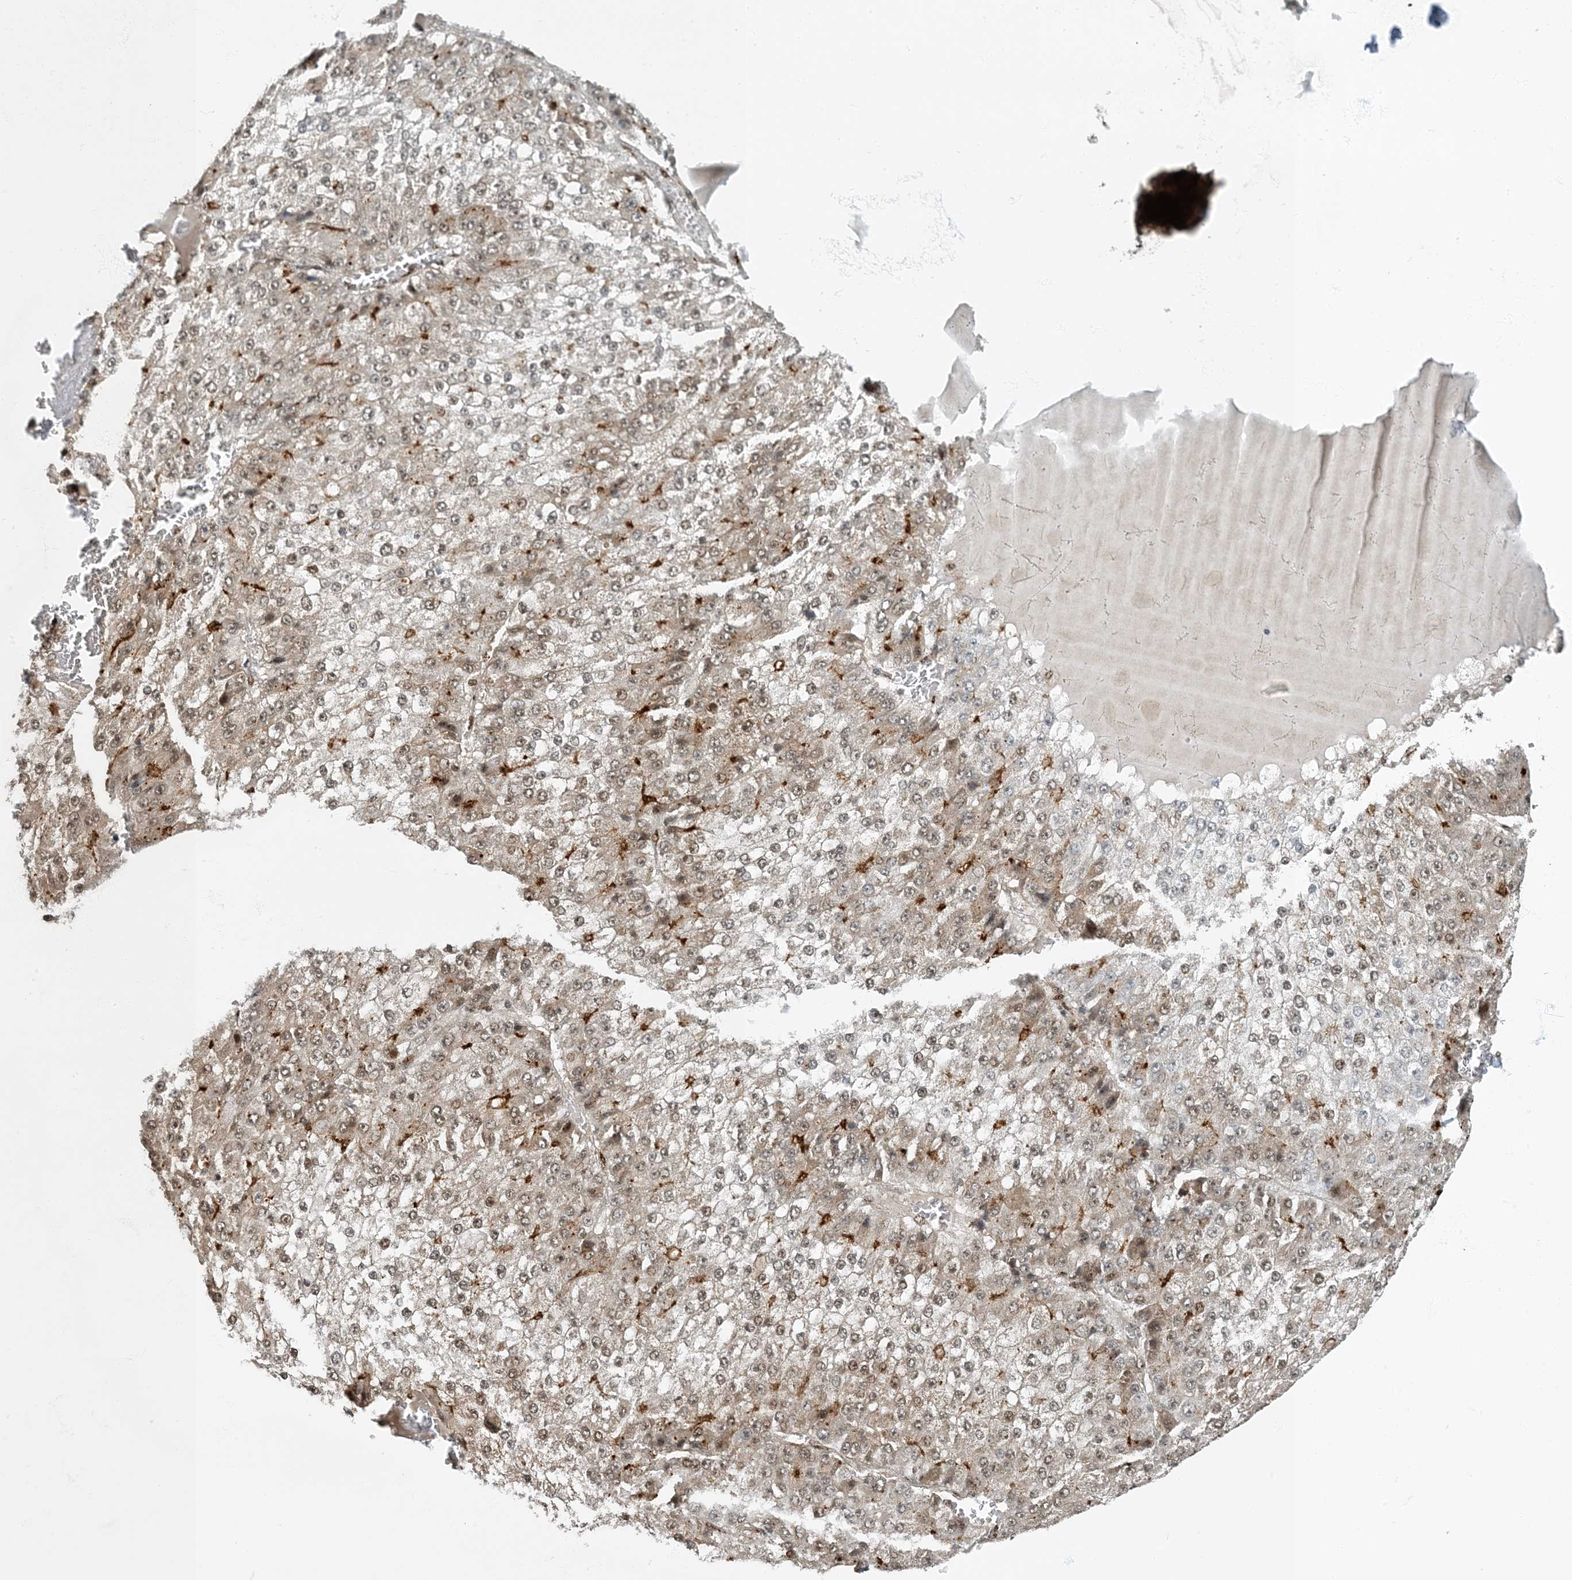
{"staining": {"intensity": "moderate", "quantity": "<25%", "location": "cytoplasmic/membranous,nuclear"}, "tissue": "liver cancer", "cell_type": "Tumor cells", "image_type": "cancer", "snomed": [{"axis": "morphology", "description": "Carcinoma, Hepatocellular, NOS"}, {"axis": "topography", "description": "Liver"}], "caption": "Tumor cells show low levels of moderate cytoplasmic/membranous and nuclear staining in about <25% of cells in human liver cancer (hepatocellular carcinoma).", "gene": "MBD1", "patient": {"sex": "female", "age": 73}}